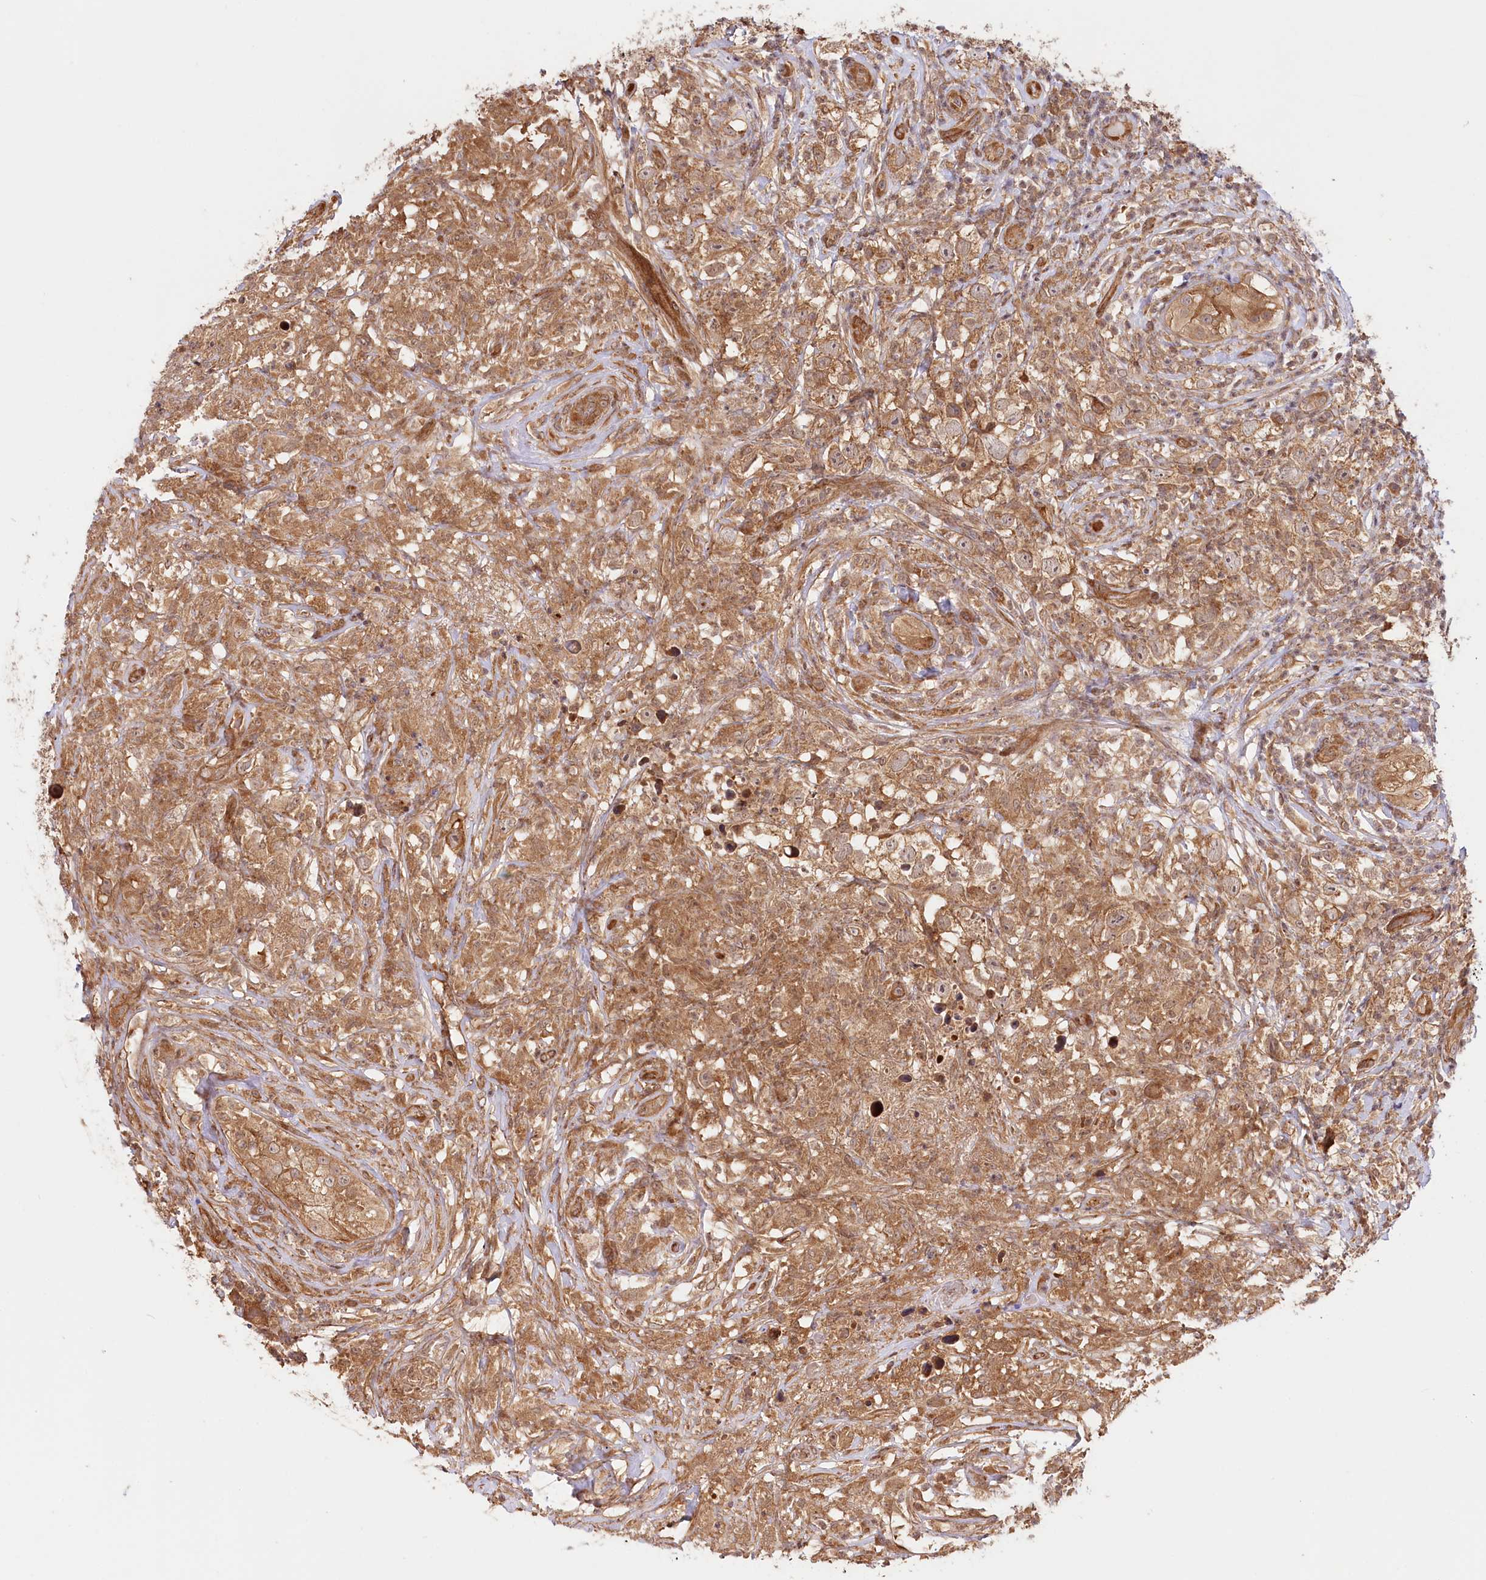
{"staining": {"intensity": "moderate", "quantity": ">75%", "location": "cytoplasmic/membranous"}, "tissue": "testis cancer", "cell_type": "Tumor cells", "image_type": "cancer", "snomed": [{"axis": "morphology", "description": "Seminoma, NOS"}, {"axis": "topography", "description": "Testis"}], "caption": "Brown immunohistochemical staining in testis cancer displays moderate cytoplasmic/membranous positivity in approximately >75% of tumor cells.", "gene": "CEP70", "patient": {"sex": "male", "age": 49}}